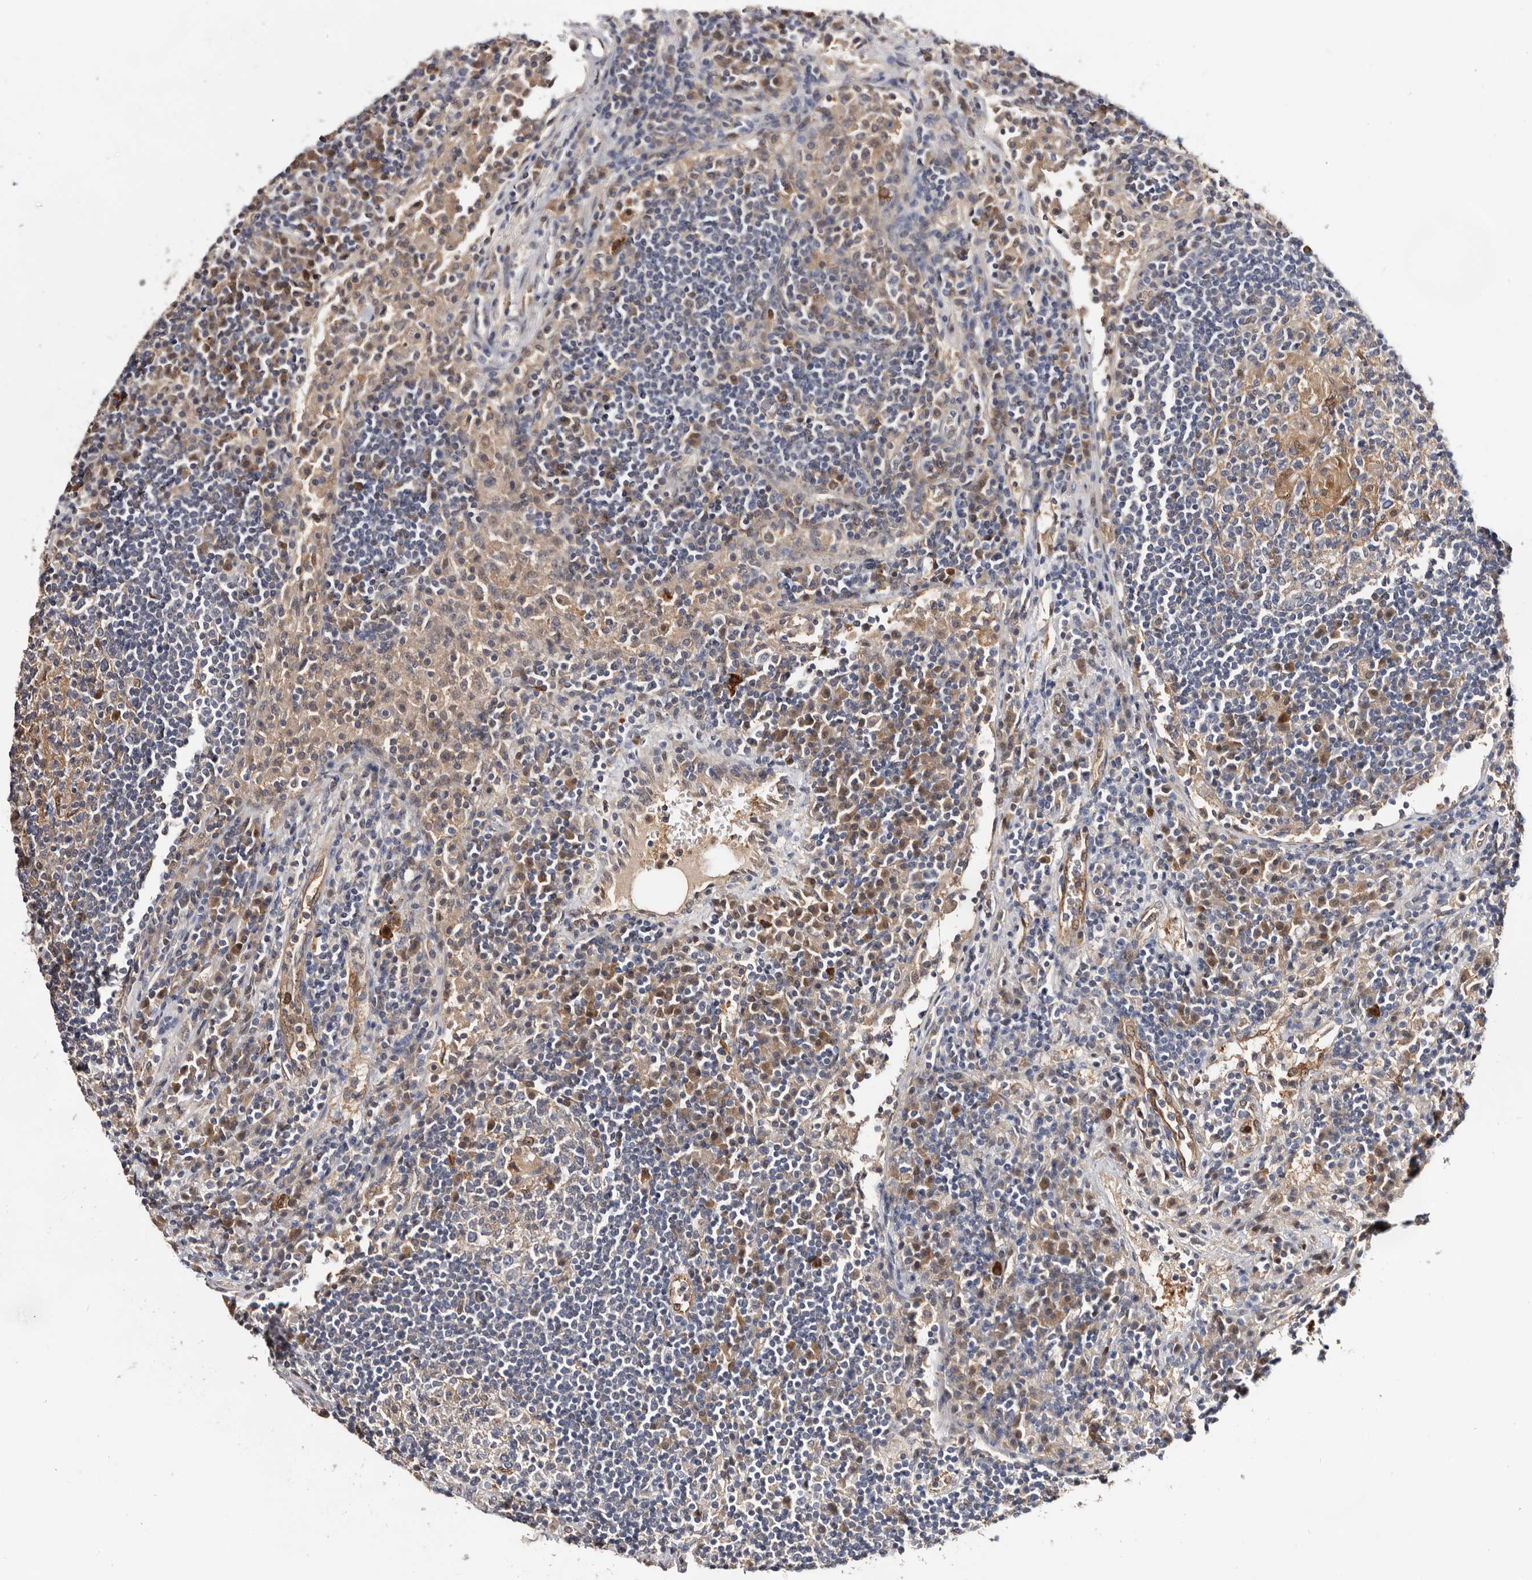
{"staining": {"intensity": "weak", "quantity": "<25%", "location": "cytoplasmic/membranous"}, "tissue": "lymph node", "cell_type": "Germinal center cells", "image_type": "normal", "snomed": [{"axis": "morphology", "description": "Normal tissue, NOS"}, {"axis": "topography", "description": "Lymph node"}], "caption": "Histopathology image shows no significant protein staining in germinal center cells of benign lymph node. (Stains: DAB IHC with hematoxylin counter stain, Microscopy: brightfield microscopy at high magnification).", "gene": "TP53I3", "patient": {"sex": "female", "age": 53}}